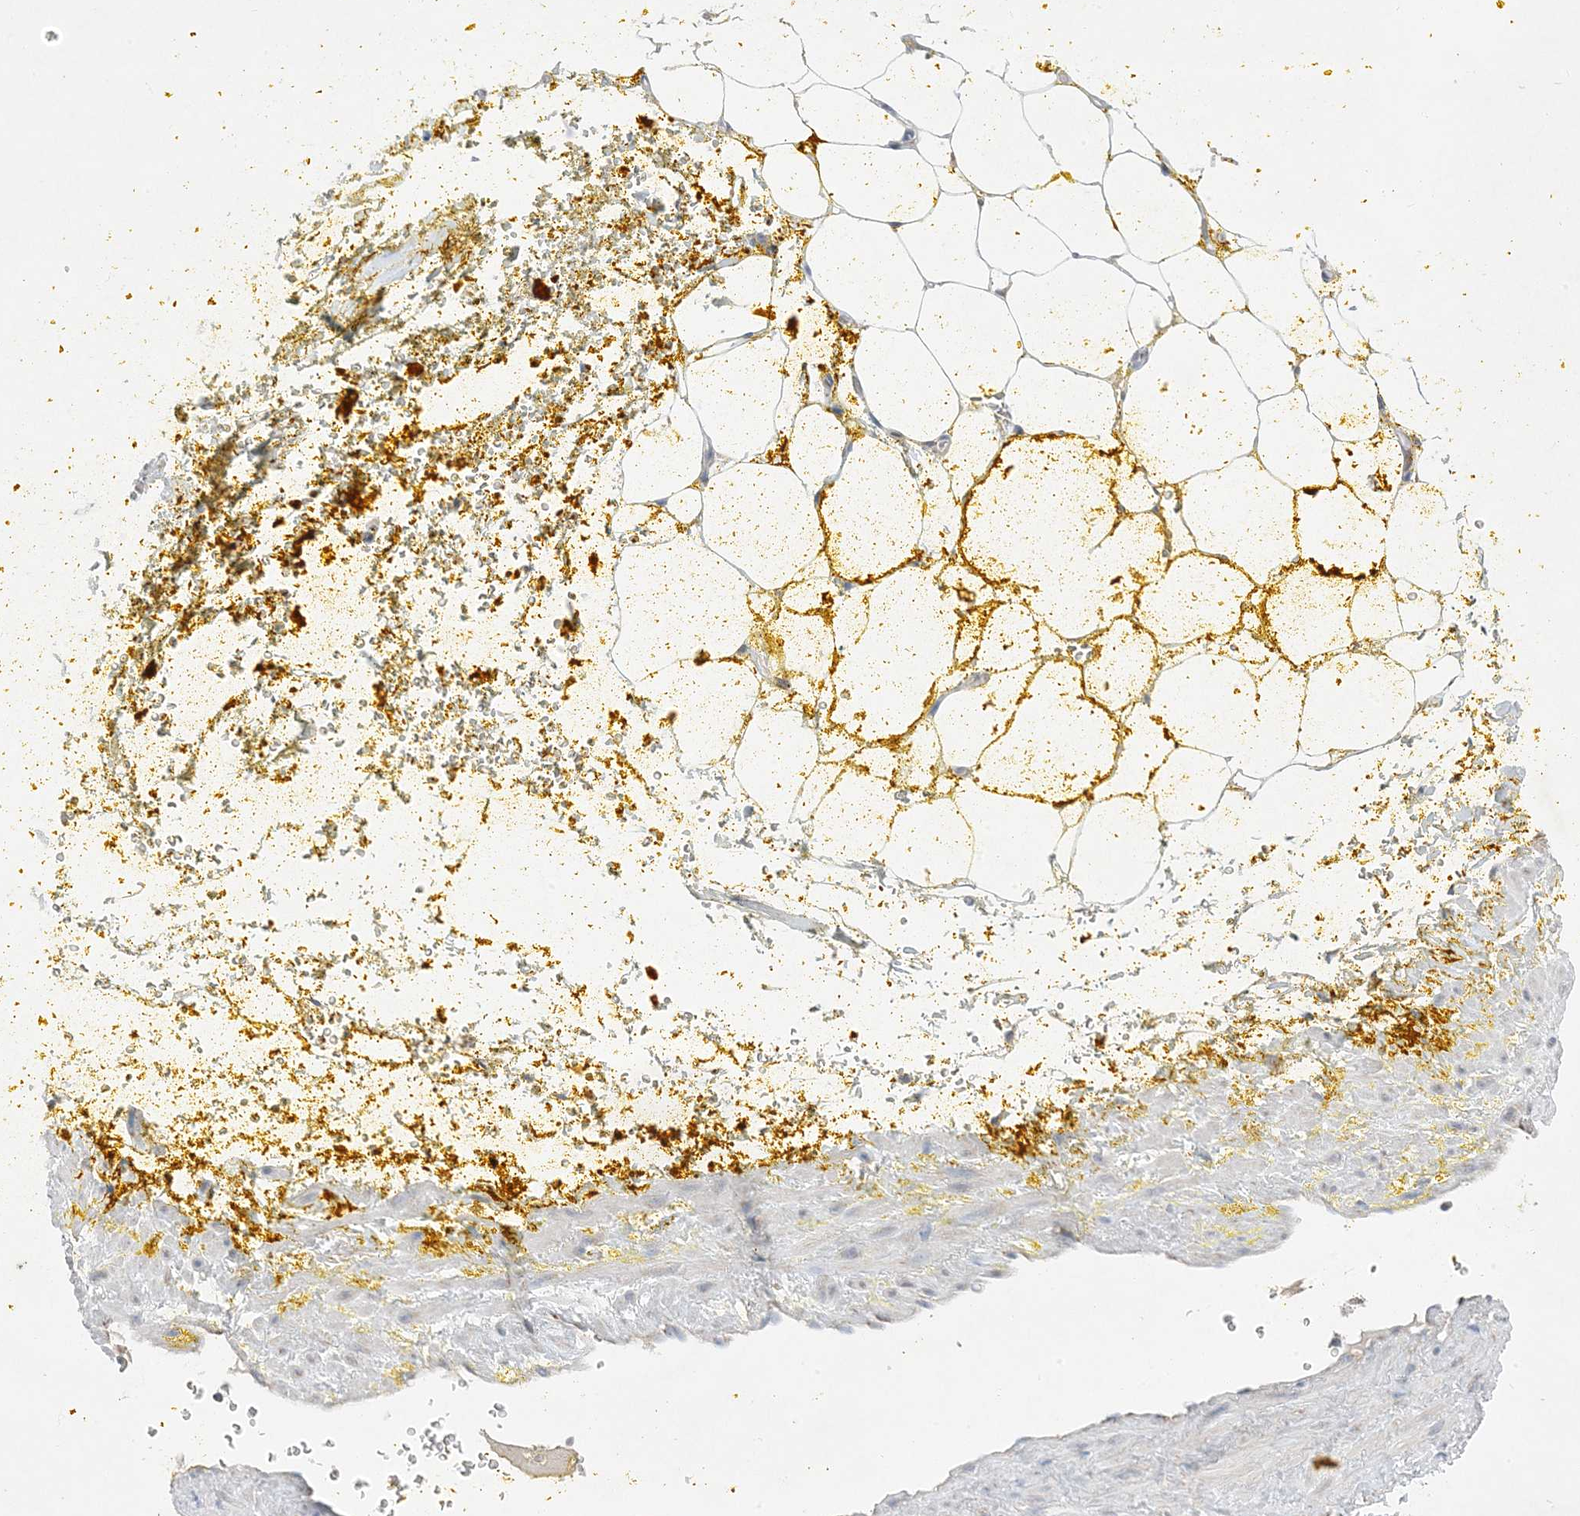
{"staining": {"intensity": "negative", "quantity": "none", "location": "none"}, "tissue": "adipose tissue", "cell_type": "Adipocytes", "image_type": "normal", "snomed": [{"axis": "morphology", "description": "Normal tissue, NOS"}, {"axis": "morphology", "description": "Adenocarcinoma, Low grade"}, {"axis": "topography", "description": "Prostate"}, {"axis": "topography", "description": "Peripheral nerve tissue"}], "caption": "DAB immunohistochemical staining of normal adipose tissue shows no significant staining in adipocytes.", "gene": "DHX30", "patient": {"sex": "male", "age": 63}}